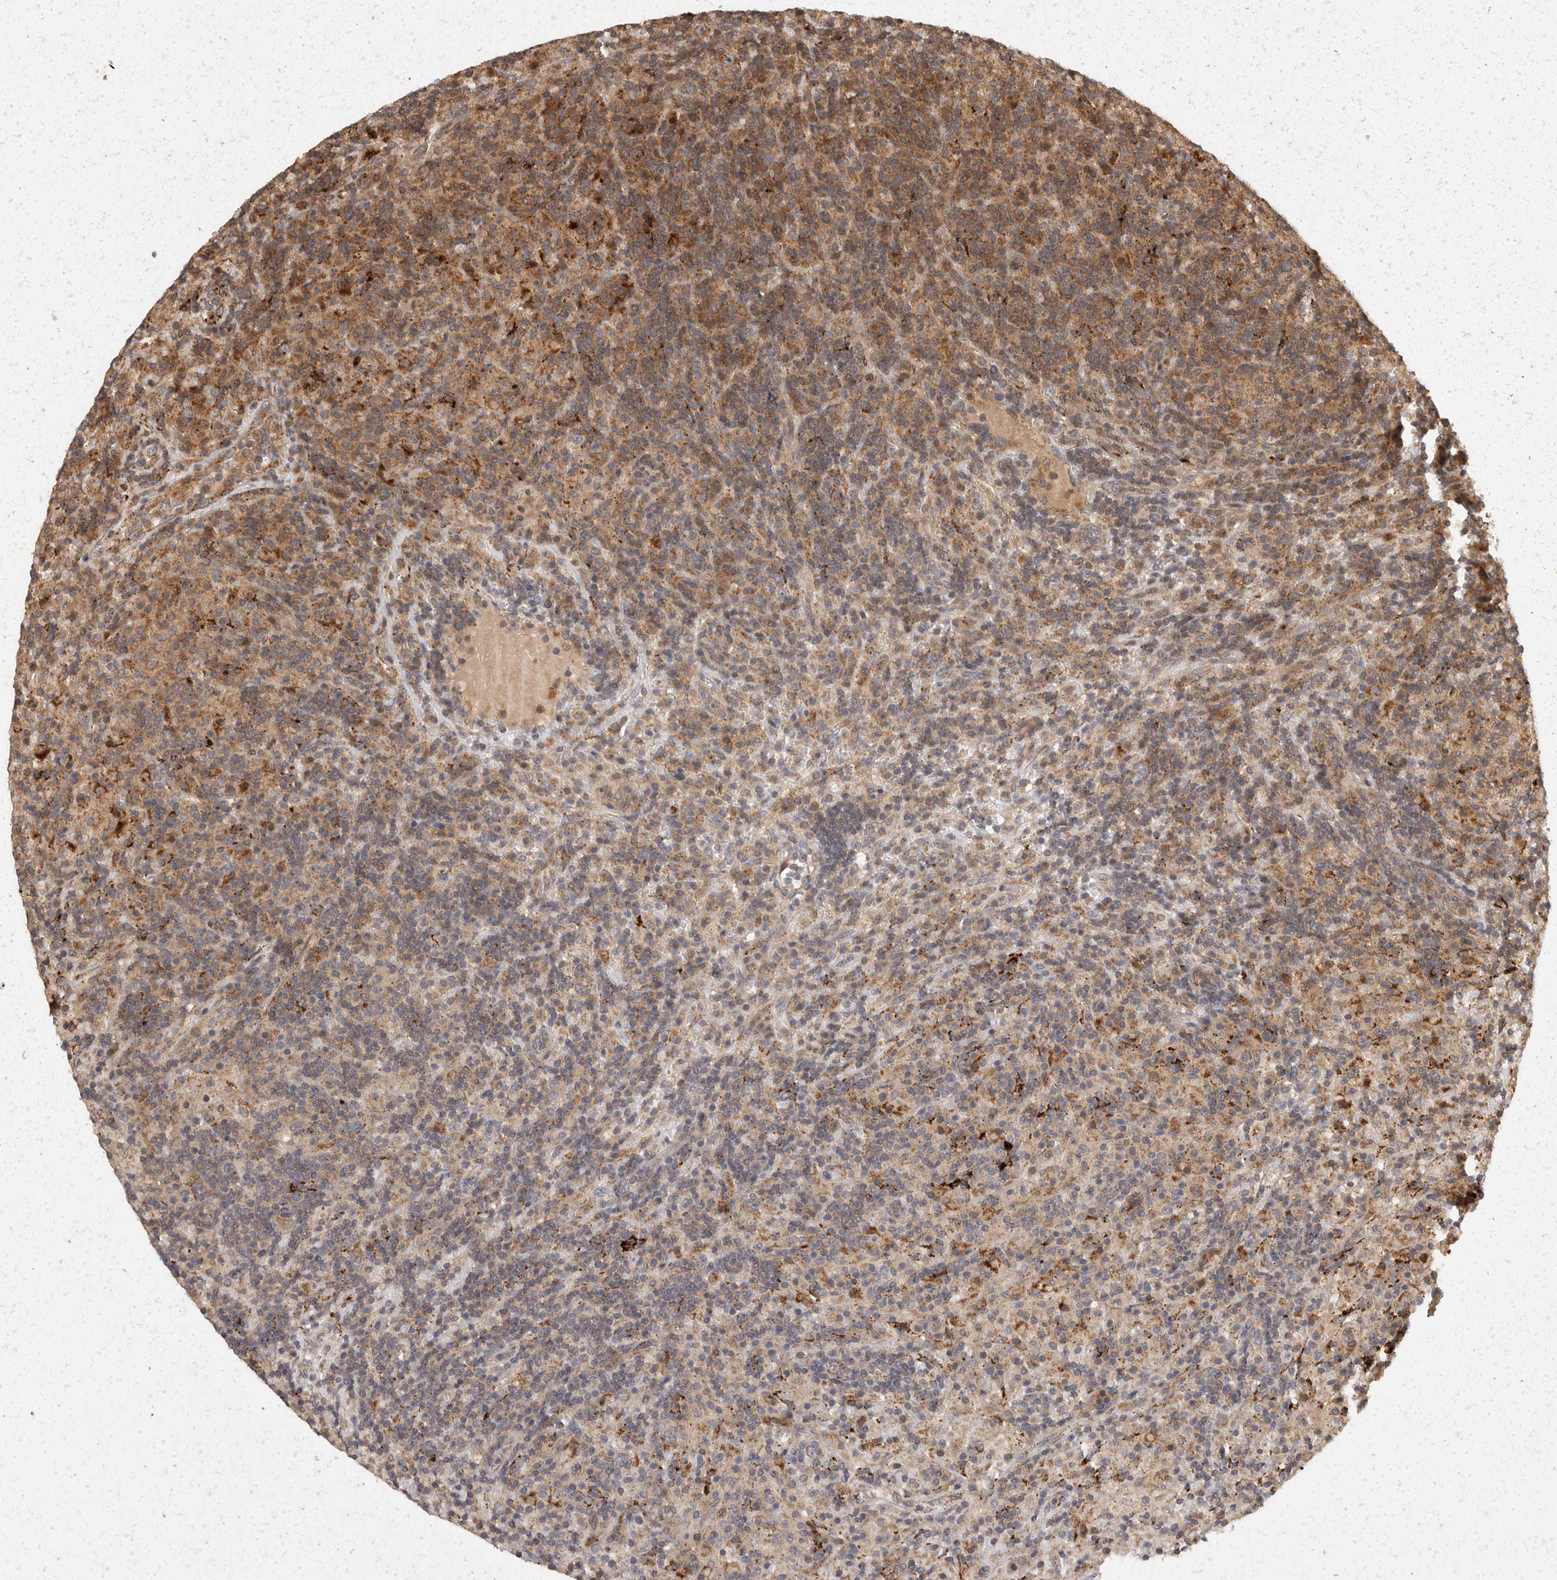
{"staining": {"intensity": "weak", "quantity": ">75%", "location": "cytoplasmic/membranous"}, "tissue": "lymphoma", "cell_type": "Tumor cells", "image_type": "cancer", "snomed": [{"axis": "morphology", "description": "Hodgkin's disease, NOS"}, {"axis": "topography", "description": "Lymph node"}], "caption": "Brown immunohistochemical staining in lymphoma displays weak cytoplasmic/membranous expression in approximately >75% of tumor cells. (Brightfield microscopy of DAB IHC at high magnification).", "gene": "SWT1", "patient": {"sex": "male", "age": 70}}